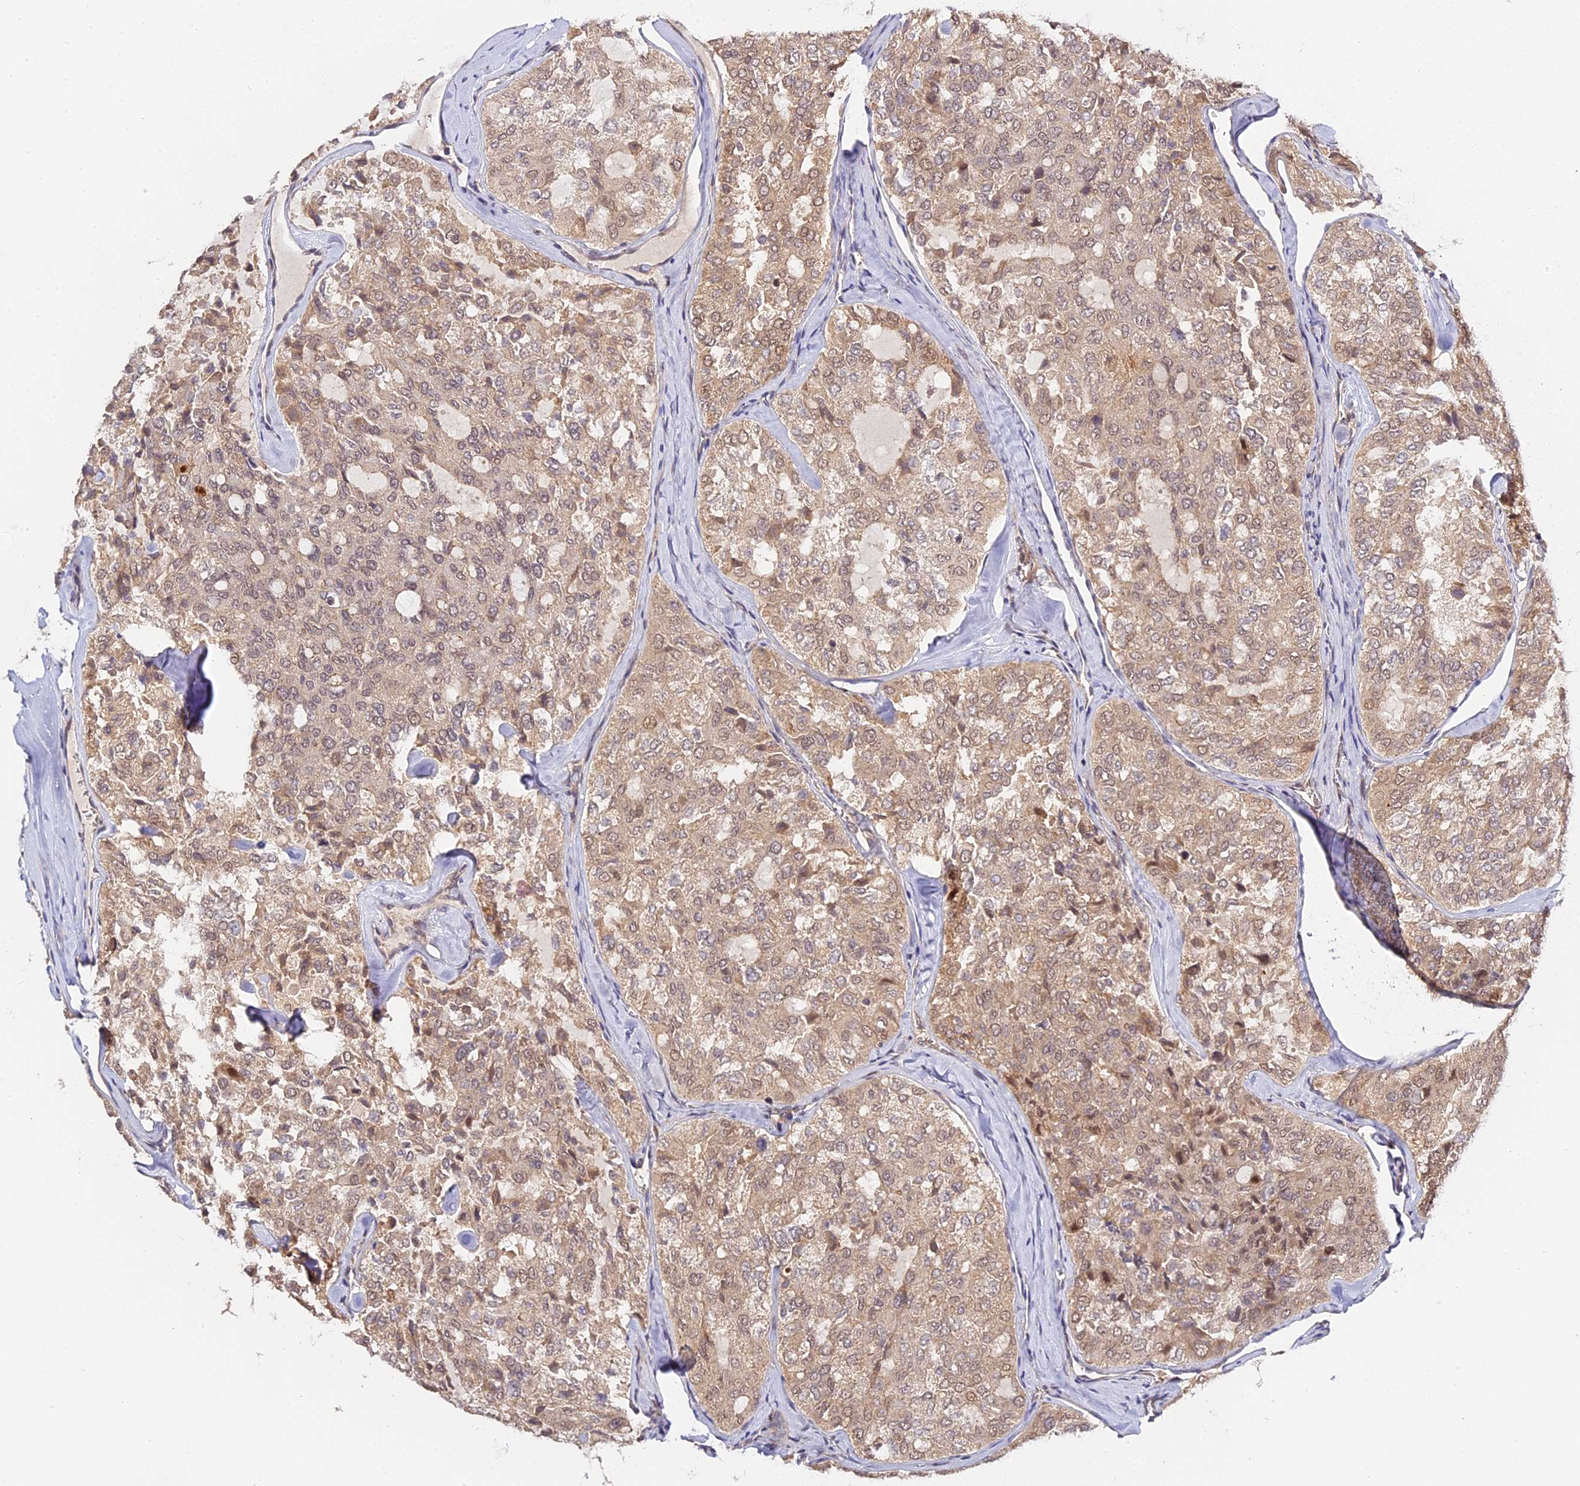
{"staining": {"intensity": "weak", "quantity": ">75%", "location": "cytoplasmic/membranous"}, "tissue": "thyroid cancer", "cell_type": "Tumor cells", "image_type": "cancer", "snomed": [{"axis": "morphology", "description": "Follicular adenoma carcinoma, NOS"}, {"axis": "topography", "description": "Thyroid gland"}], "caption": "Weak cytoplasmic/membranous protein expression is identified in about >75% of tumor cells in thyroid follicular adenoma carcinoma.", "gene": "IMPACT", "patient": {"sex": "male", "age": 75}}